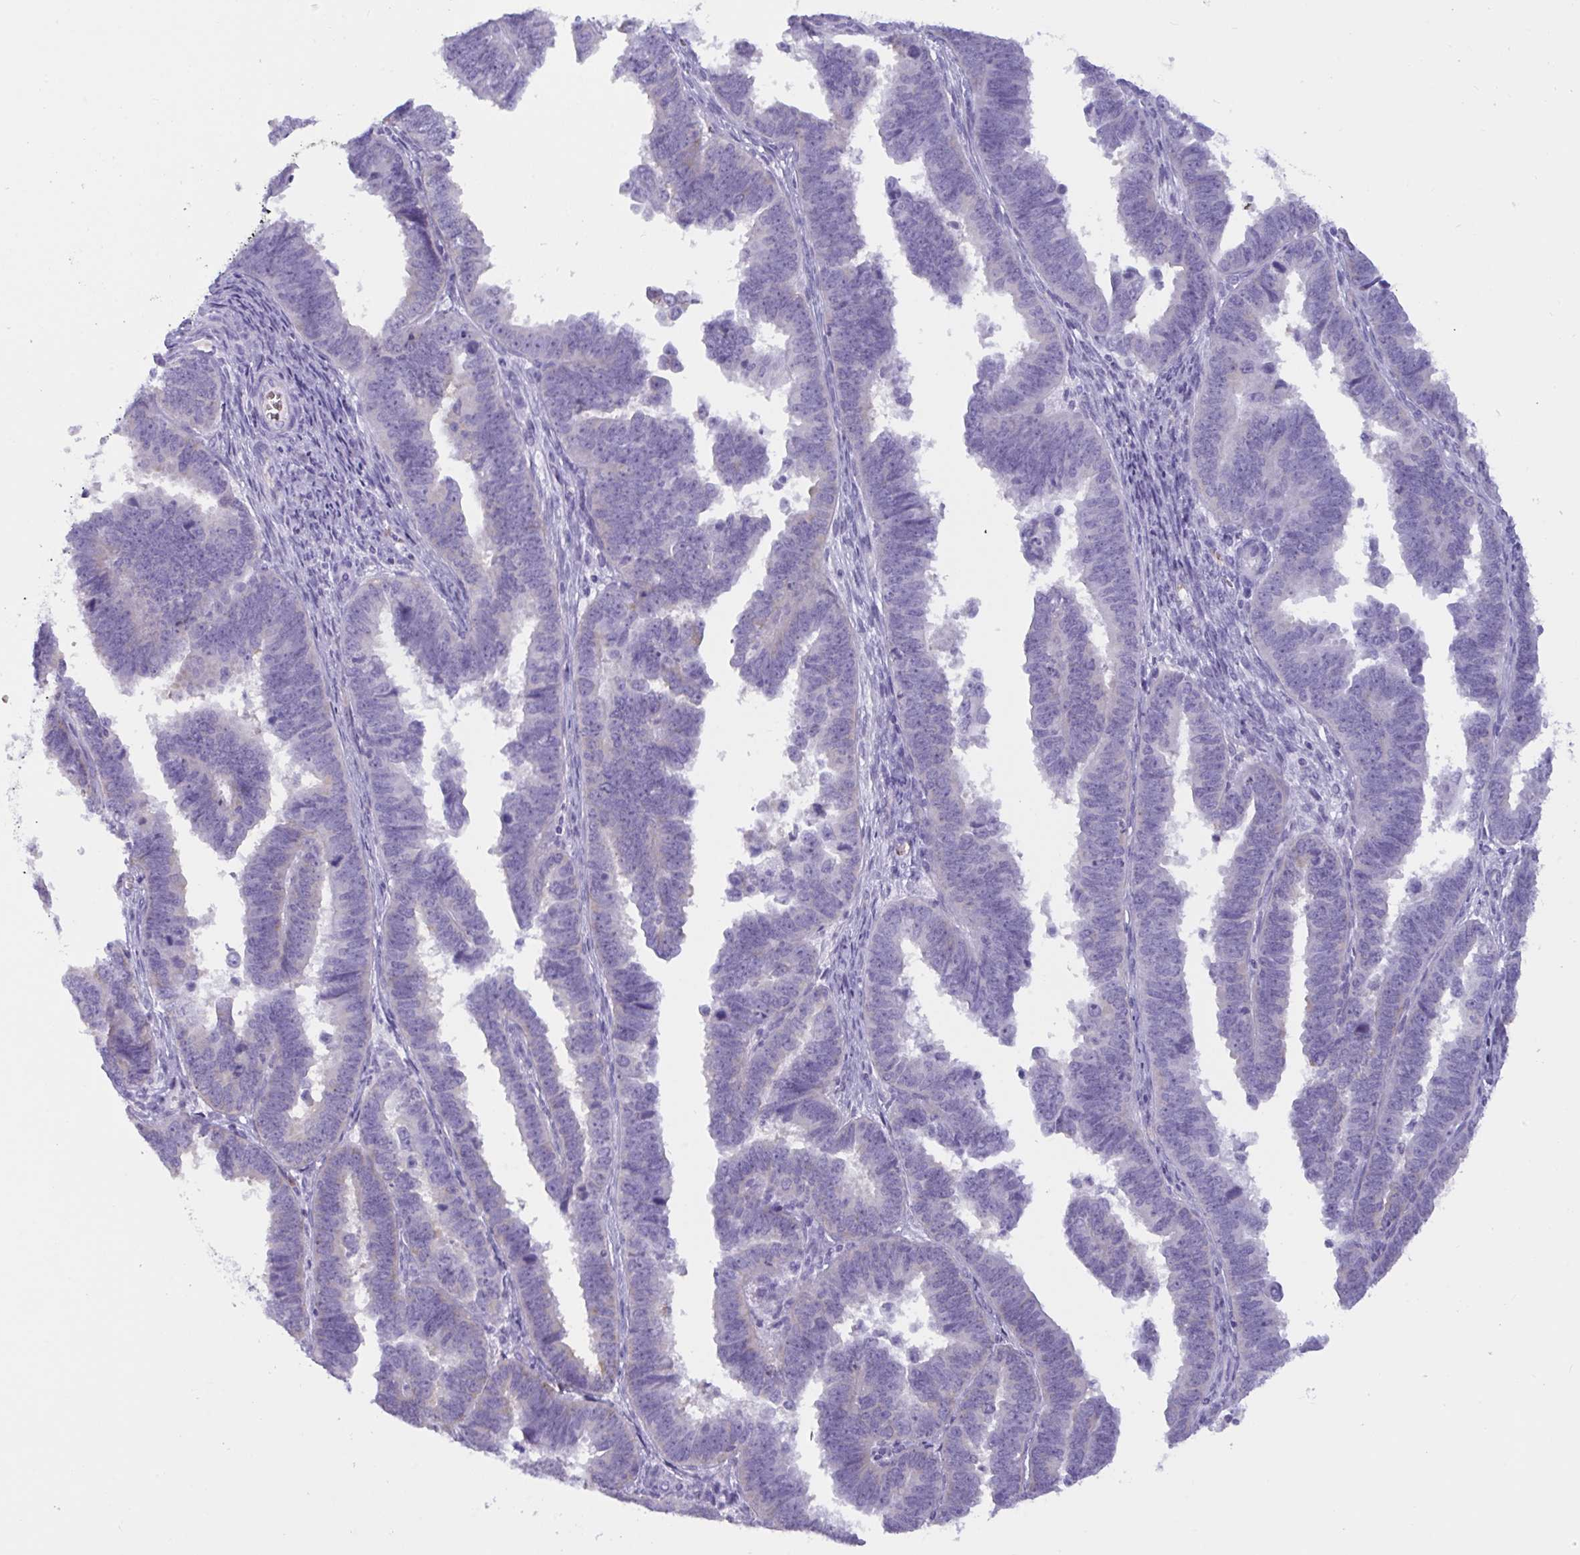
{"staining": {"intensity": "negative", "quantity": "none", "location": "none"}, "tissue": "endometrial cancer", "cell_type": "Tumor cells", "image_type": "cancer", "snomed": [{"axis": "morphology", "description": "Adenocarcinoma, NOS"}, {"axis": "topography", "description": "Endometrium"}], "caption": "This image is of adenocarcinoma (endometrial) stained with IHC to label a protein in brown with the nuclei are counter-stained blue. There is no staining in tumor cells. The staining is performed using DAB brown chromogen with nuclei counter-stained in using hematoxylin.", "gene": "SLC2A1", "patient": {"sex": "female", "age": 75}}